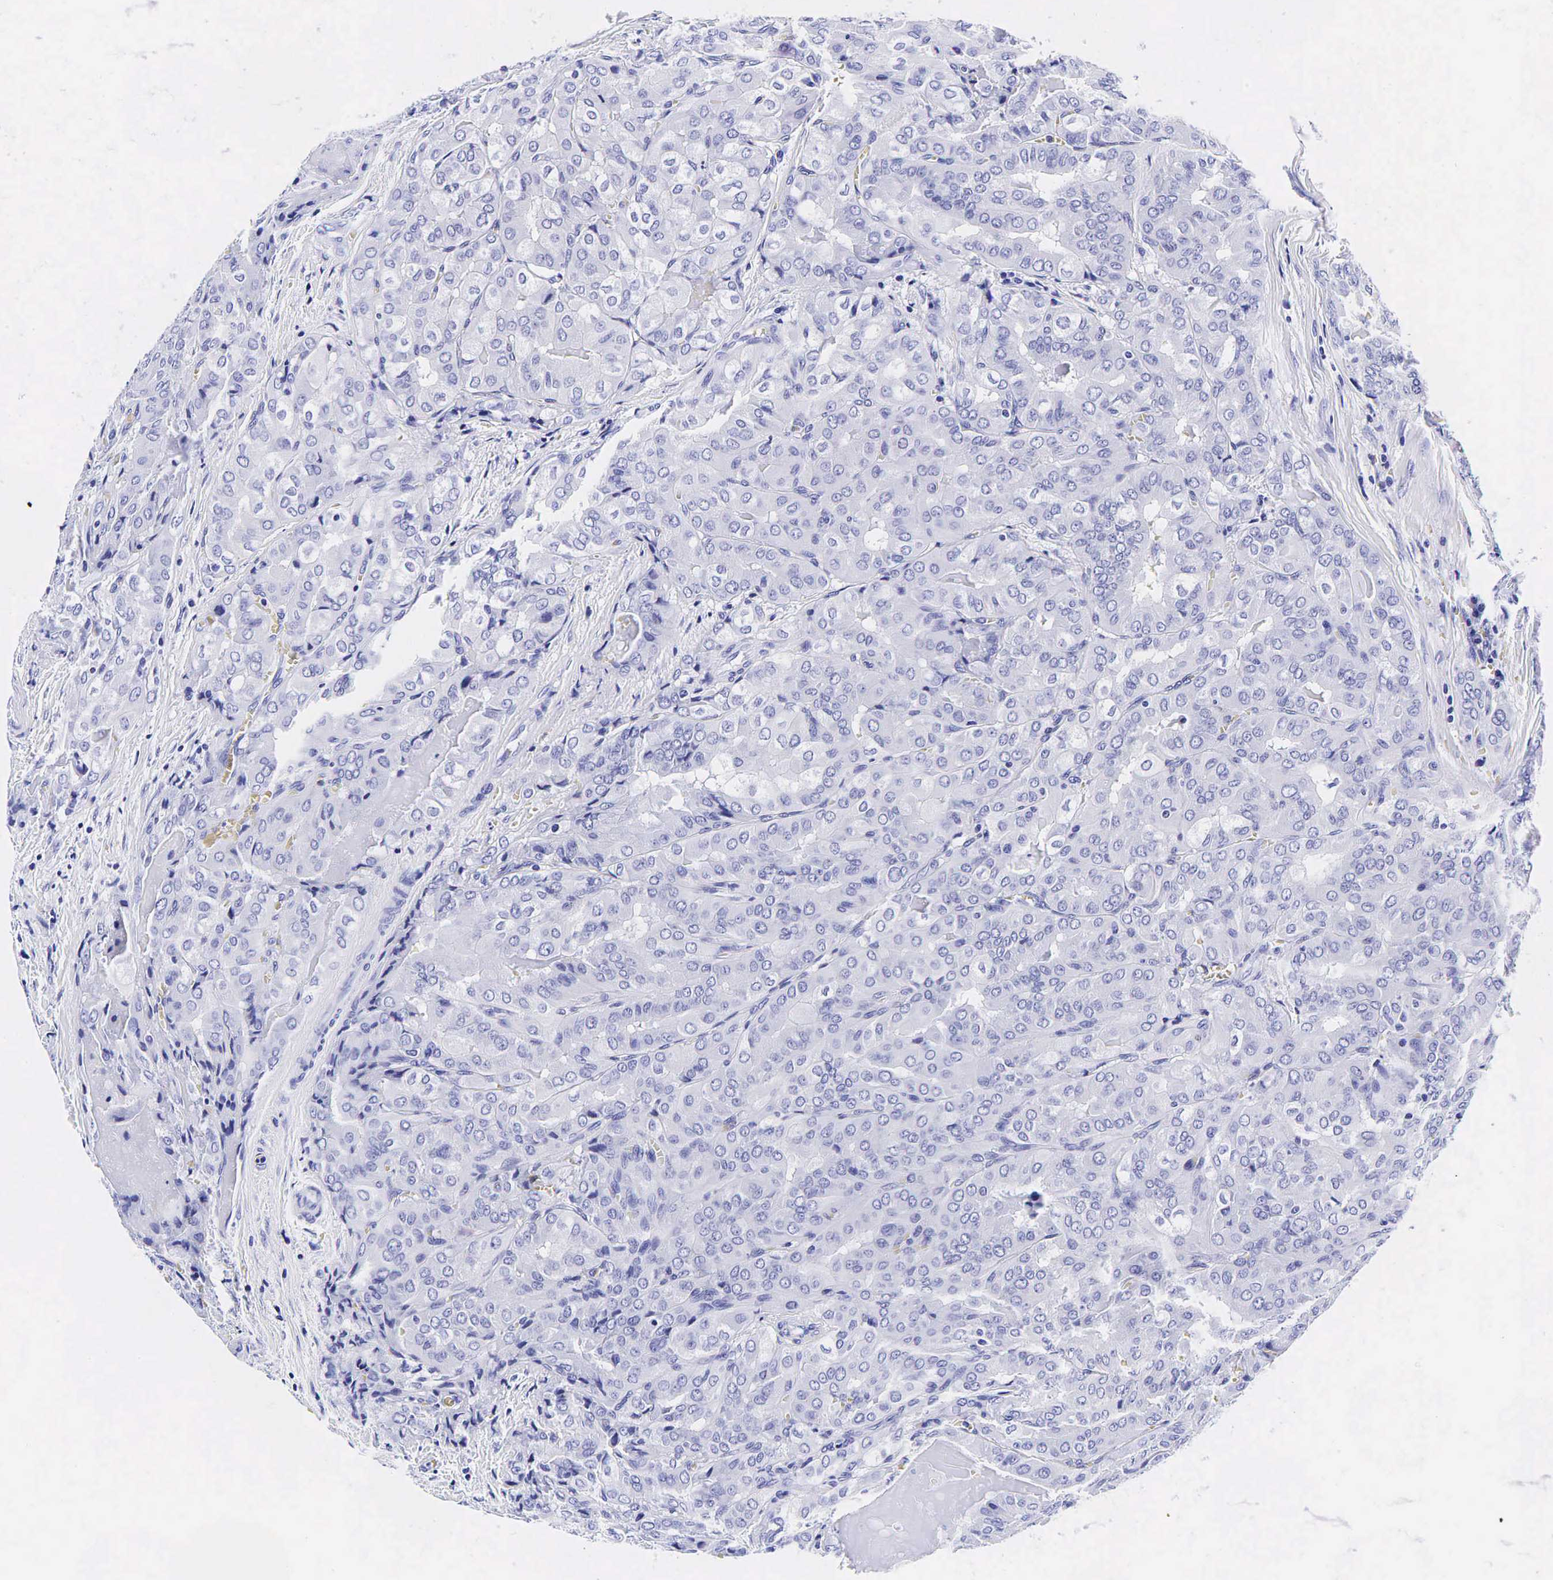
{"staining": {"intensity": "negative", "quantity": "none", "location": "none"}, "tissue": "thyroid cancer", "cell_type": "Tumor cells", "image_type": "cancer", "snomed": [{"axis": "morphology", "description": "Papillary adenocarcinoma, NOS"}, {"axis": "topography", "description": "Thyroid gland"}], "caption": "Tumor cells show no significant expression in papillary adenocarcinoma (thyroid).", "gene": "GCG", "patient": {"sex": "female", "age": 71}}